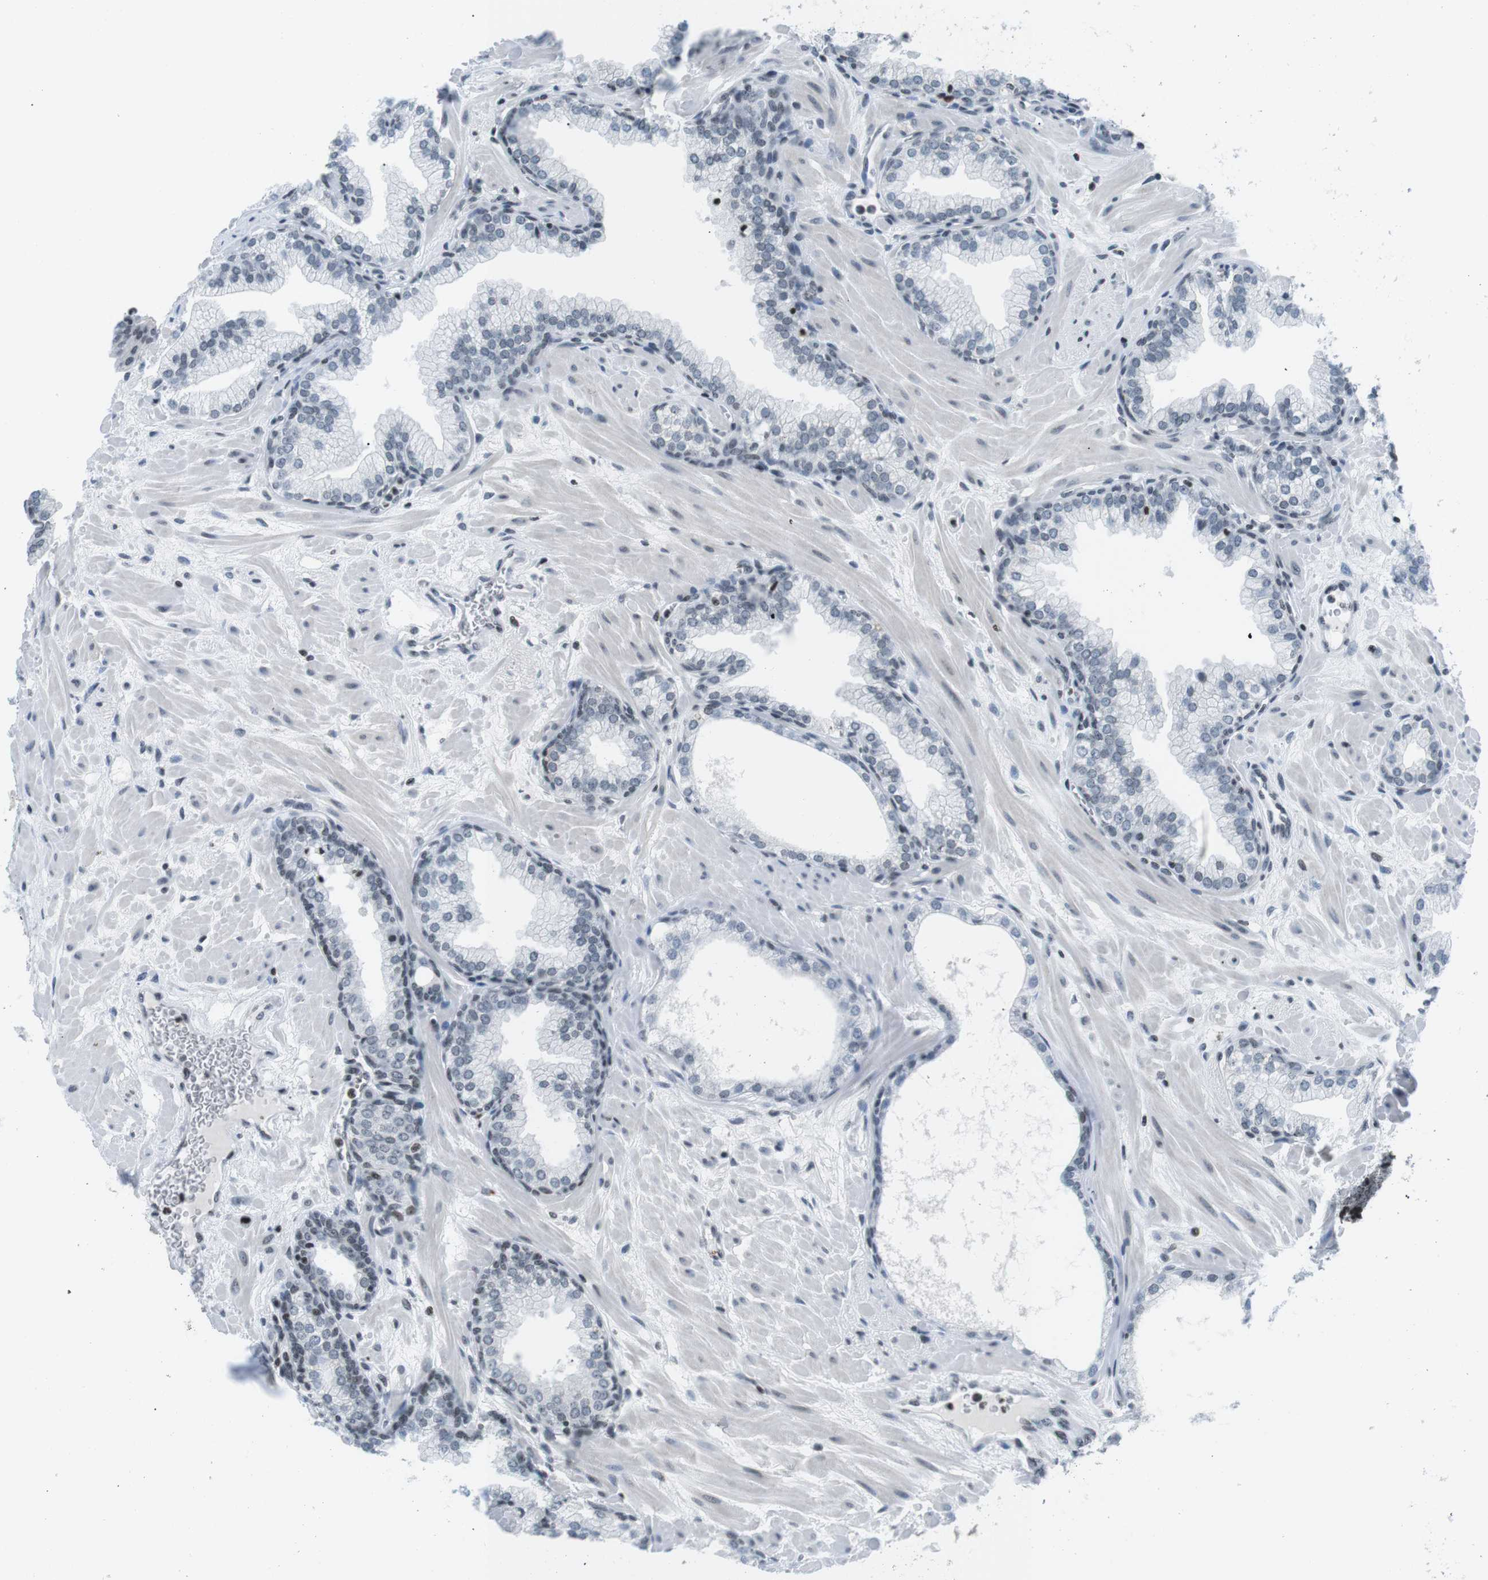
{"staining": {"intensity": "weak", "quantity": "<25%", "location": "nuclear"}, "tissue": "prostate", "cell_type": "Glandular cells", "image_type": "normal", "snomed": [{"axis": "morphology", "description": "Normal tissue, NOS"}, {"axis": "morphology", "description": "Urothelial carcinoma, Low grade"}, {"axis": "topography", "description": "Urinary bladder"}, {"axis": "topography", "description": "Prostate"}], "caption": "A high-resolution micrograph shows immunohistochemistry staining of unremarkable prostate, which demonstrates no significant expression in glandular cells. The staining was performed using DAB (3,3'-diaminobenzidine) to visualize the protein expression in brown, while the nuclei were stained in blue with hematoxylin (Magnification: 20x).", "gene": "E2F2", "patient": {"sex": "male", "age": 60}}